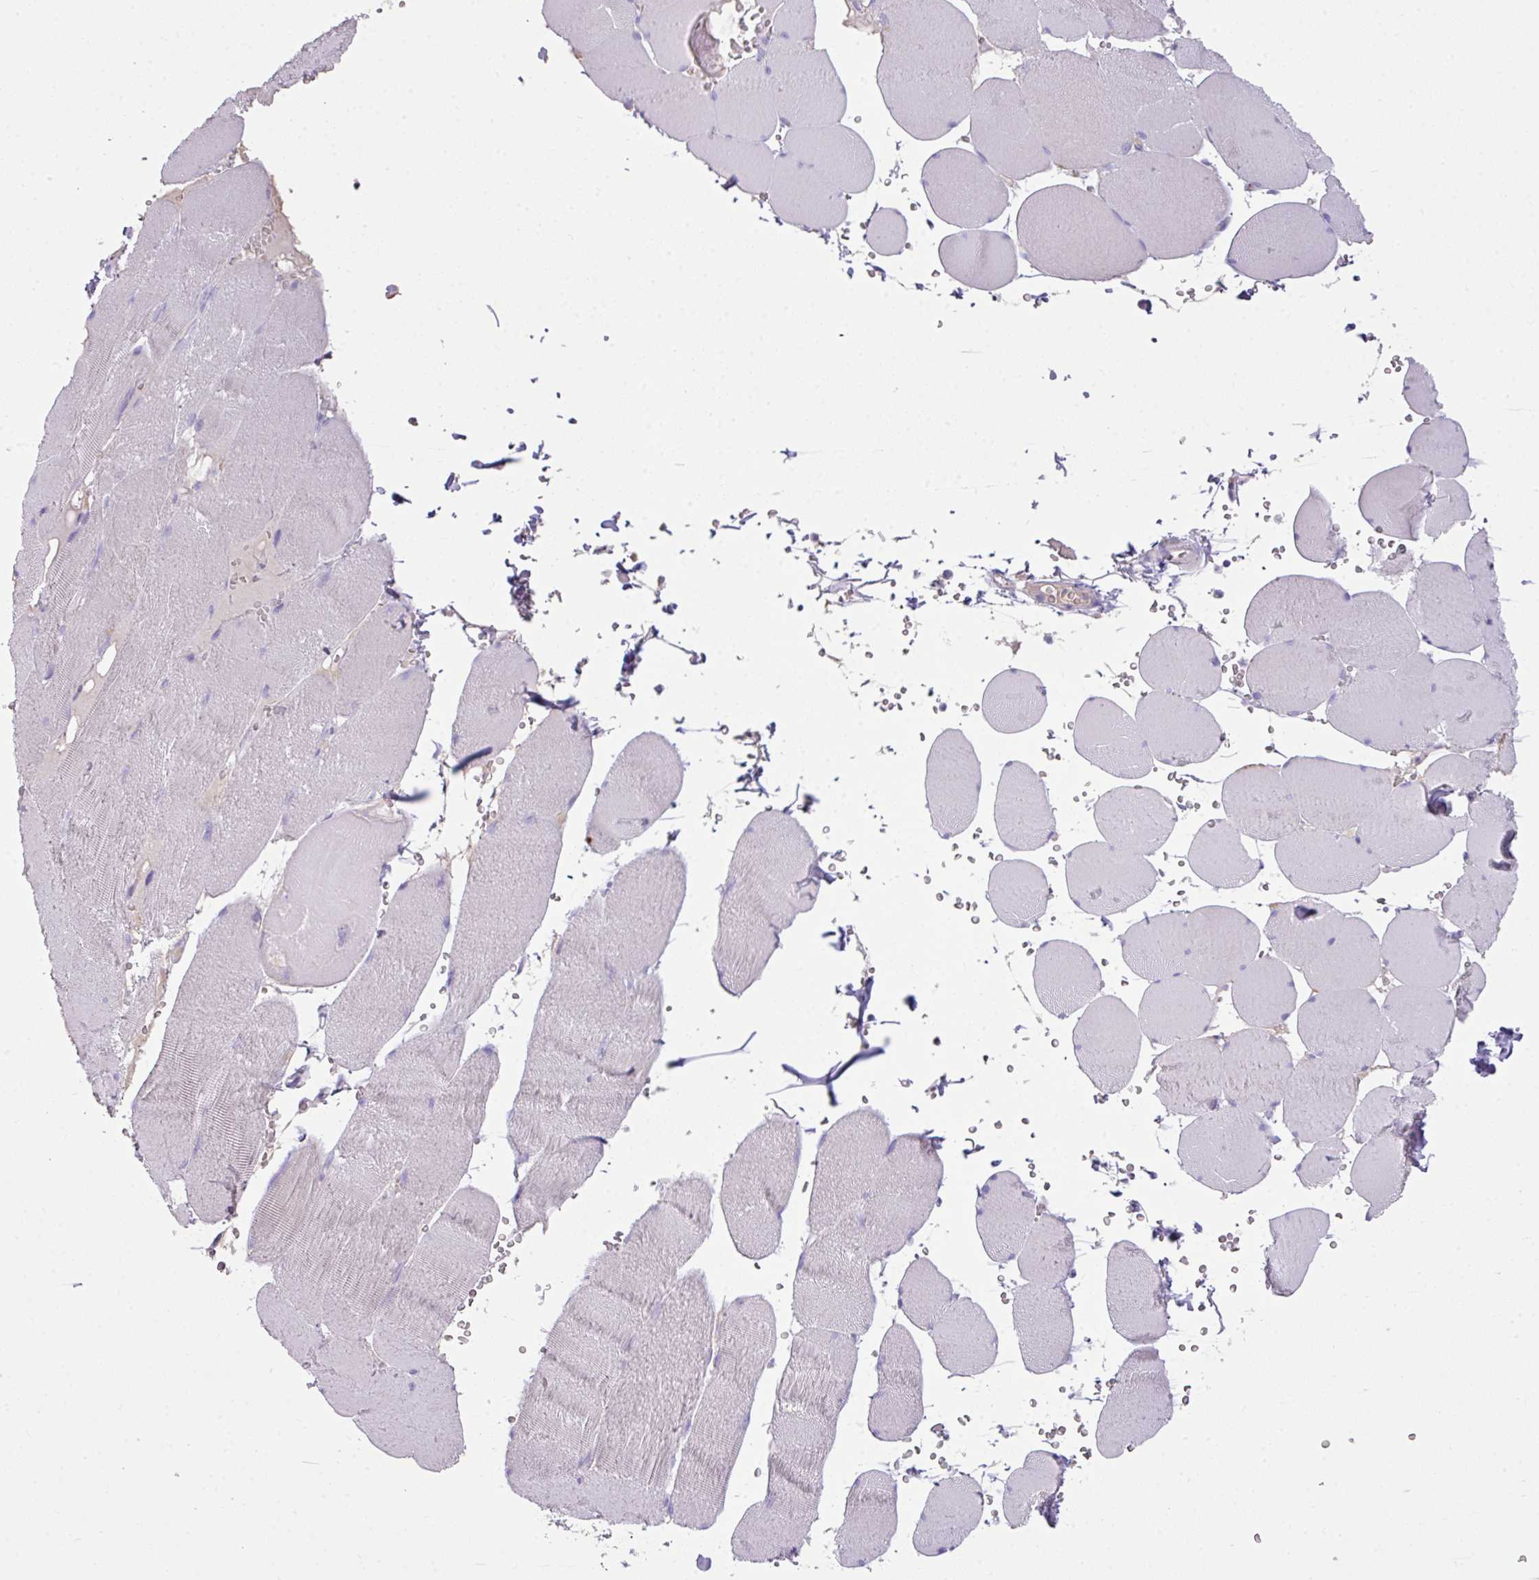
{"staining": {"intensity": "negative", "quantity": "none", "location": "none"}, "tissue": "skeletal muscle", "cell_type": "Myocytes", "image_type": "normal", "snomed": [{"axis": "morphology", "description": "Normal tissue, NOS"}, {"axis": "topography", "description": "Skeletal muscle"}, {"axis": "topography", "description": "Head-Neck"}], "caption": "Micrograph shows no protein positivity in myocytes of normal skeletal muscle. (DAB (3,3'-diaminobenzidine) immunohistochemistry, high magnification).", "gene": "OR6C6", "patient": {"sex": "male", "age": 66}}